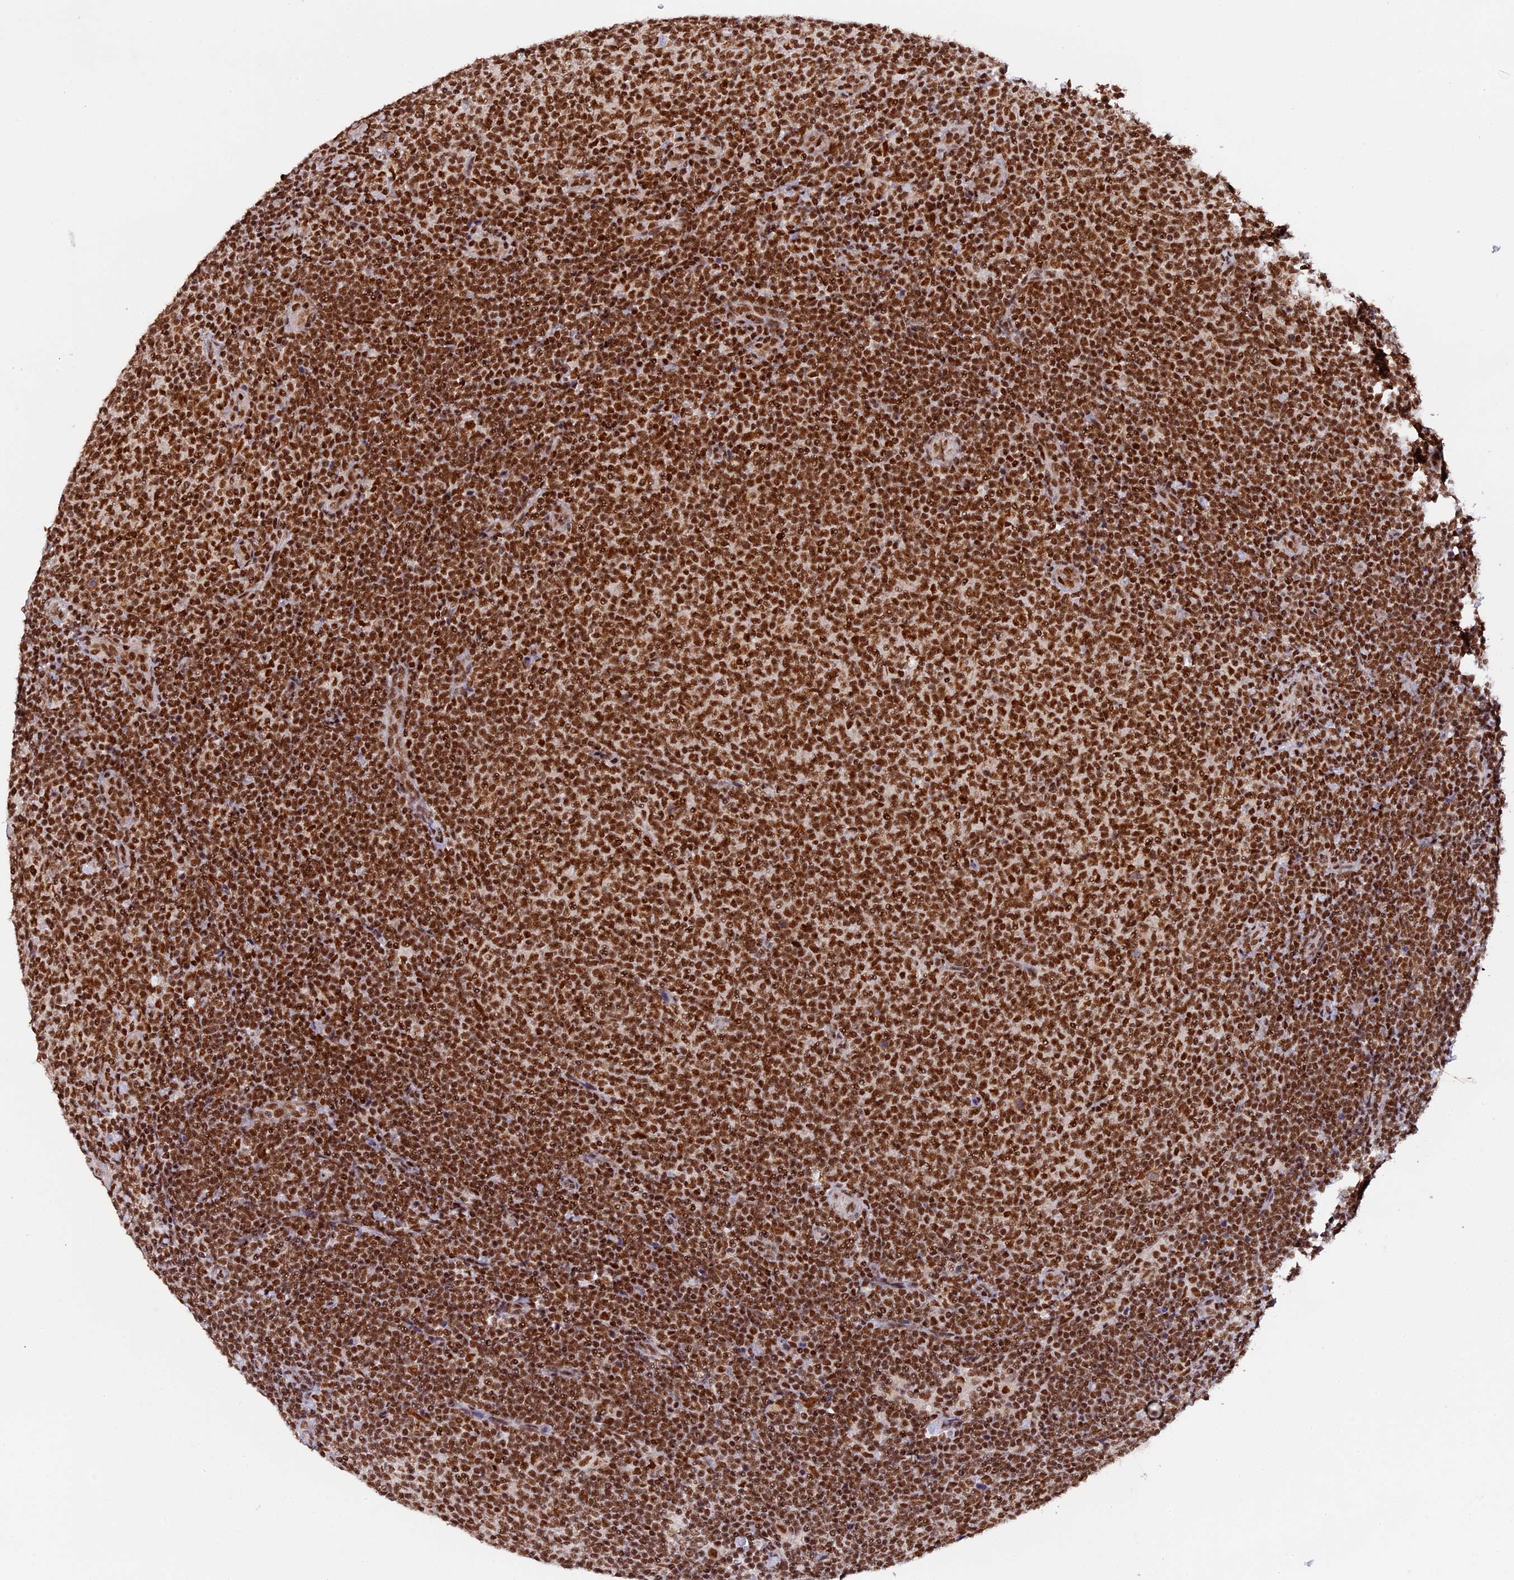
{"staining": {"intensity": "strong", "quantity": ">75%", "location": "nuclear"}, "tissue": "lymphoma", "cell_type": "Tumor cells", "image_type": "cancer", "snomed": [{"axis": "morphology", "description": "Malignant lymphoma, non-Hodgkin's type, Low grade"}, {"axis": "topography", "description": "Lymph node"}], "caption": "About >75% of tumor cells in lymphoma exhibit strong nuclear protein staining as visualized by brown immunohistochemical staining.", "gene": "RAMAC", "patient": {"sex": "male", "age": 66}}